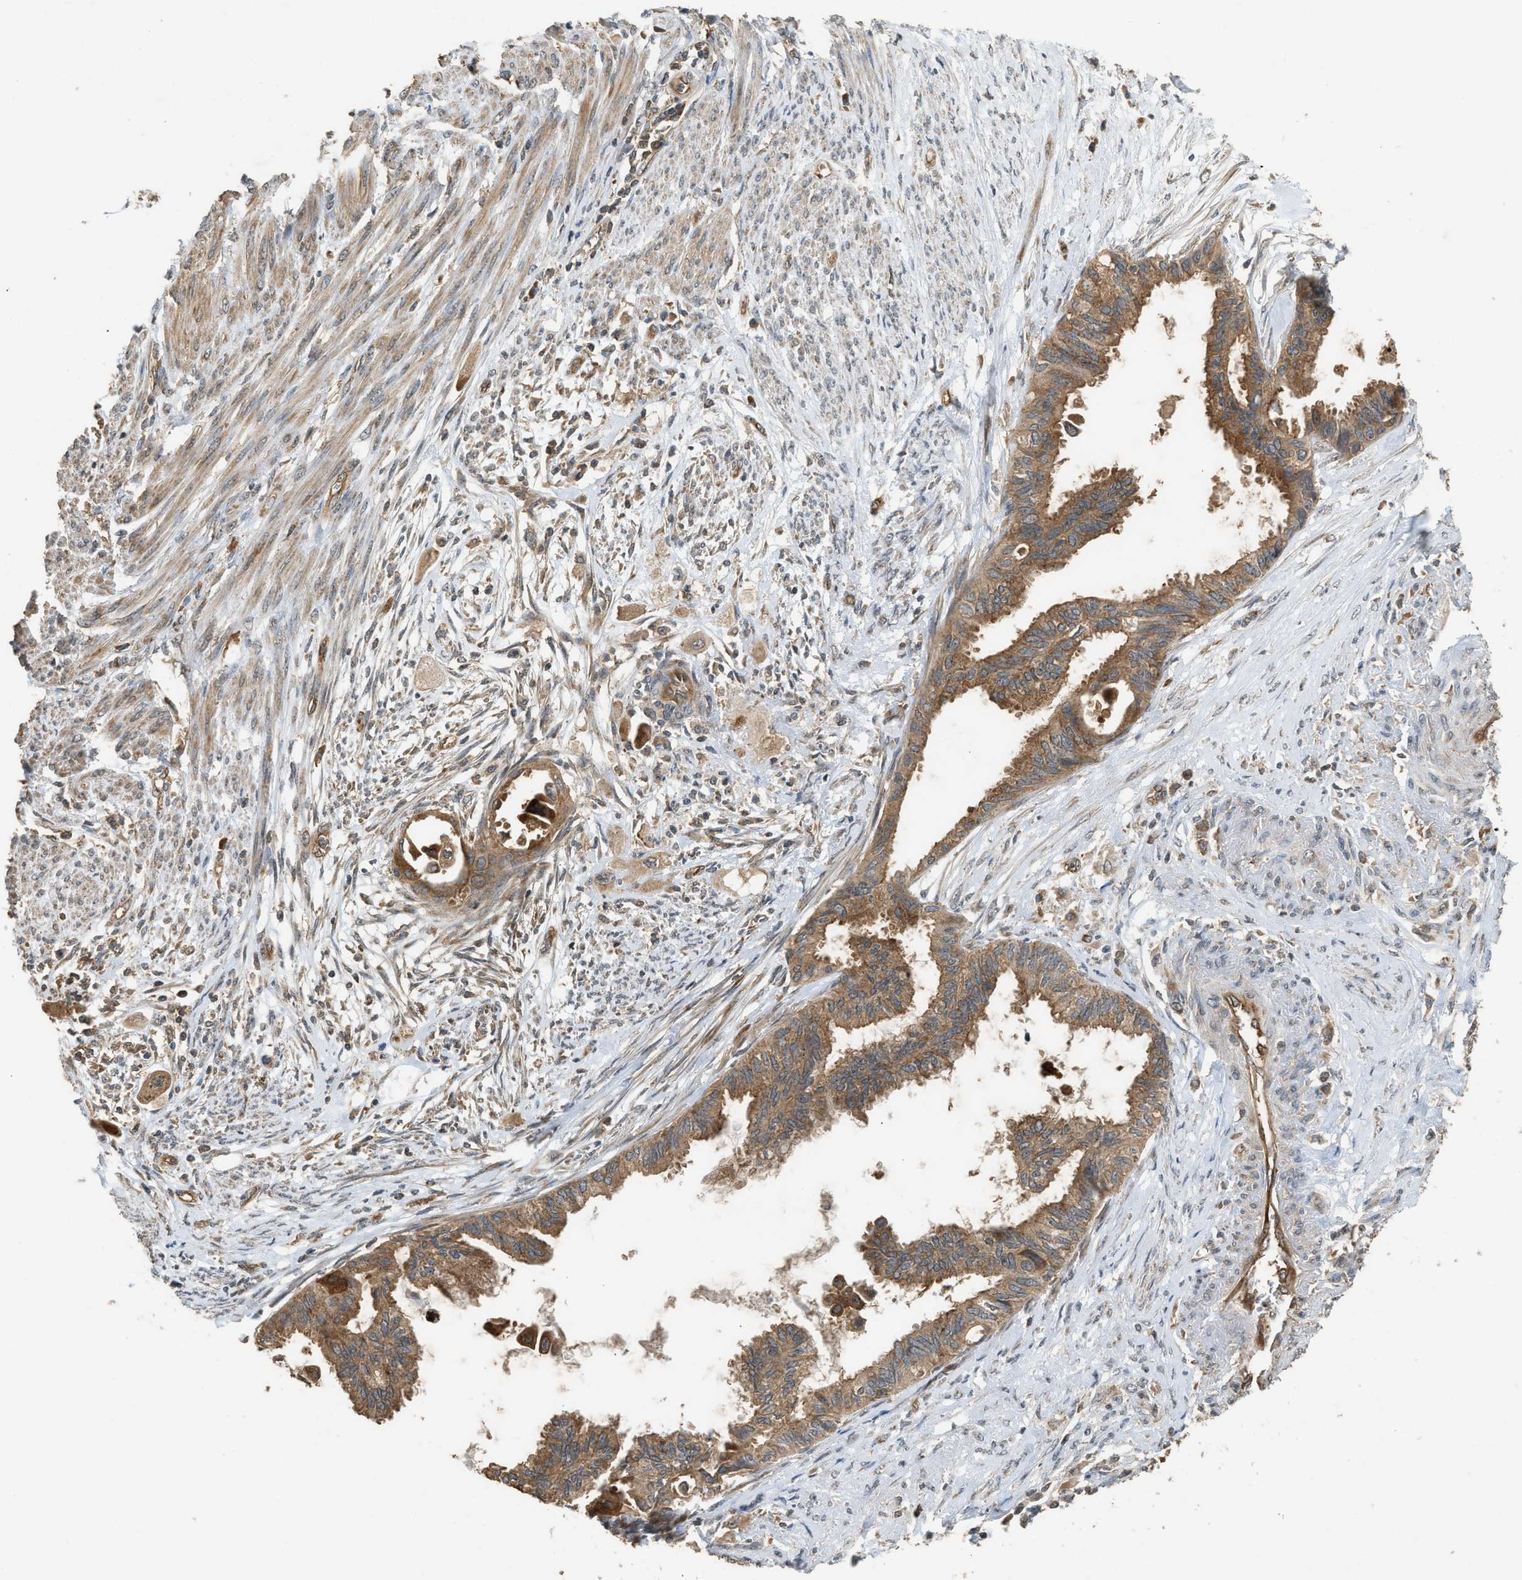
{"staining": {"intensity": "moderate", "quantity": ">75%", "location": "cytoplasmic/membranous"}, "tissue": "cervical cancer", "cell_type": "Tumor cells", "image_type": "cancer", "snomed": [{"axis": "morphology", "description": "Normal tissue, NOS"}, {"axis": "morphology", "description": "Adenocarcinoma, NOS"}, {"axis": "topography", "description": "Cervix"}, {"axis": "topography", "description": "Endometrium"}], "caption": "Cervical cancer (adenocarcinoma) stained for a protein (brown) demonstrates moderate cytoplasmic/membranous positive staining in about >75% of tumor cells.", "gene": "HIP1R", "patient": {"sex": "female", "age": 86}}